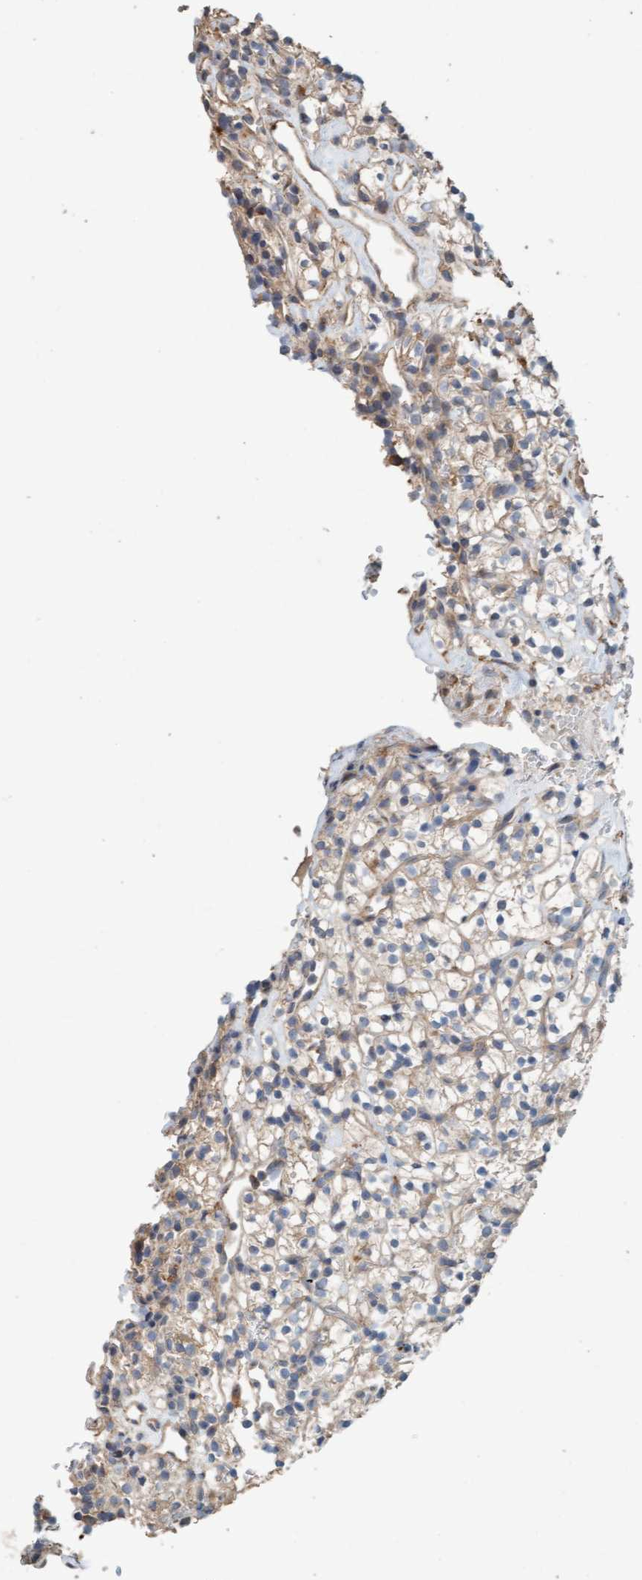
{"staining": {"intensity": "weak", "quantity": "25%-75%", "location": "cytoplasmic/membranous"}, "tissue": "renal cancer", "cell_type": "Tumor cells", "image_type": "cancer", "snomed": [{"axis": "morphology", "description": "Adenocarcinoma, NOS"}, {"axis": "topography", "description": "Kidney"}], "caption": "Renal cancer (adenocarcinoma) stained with a protein marker displays weak staining in tumor cells.", "gene": "LONRF1", "patient": {"sex": "female", "age": 57}}